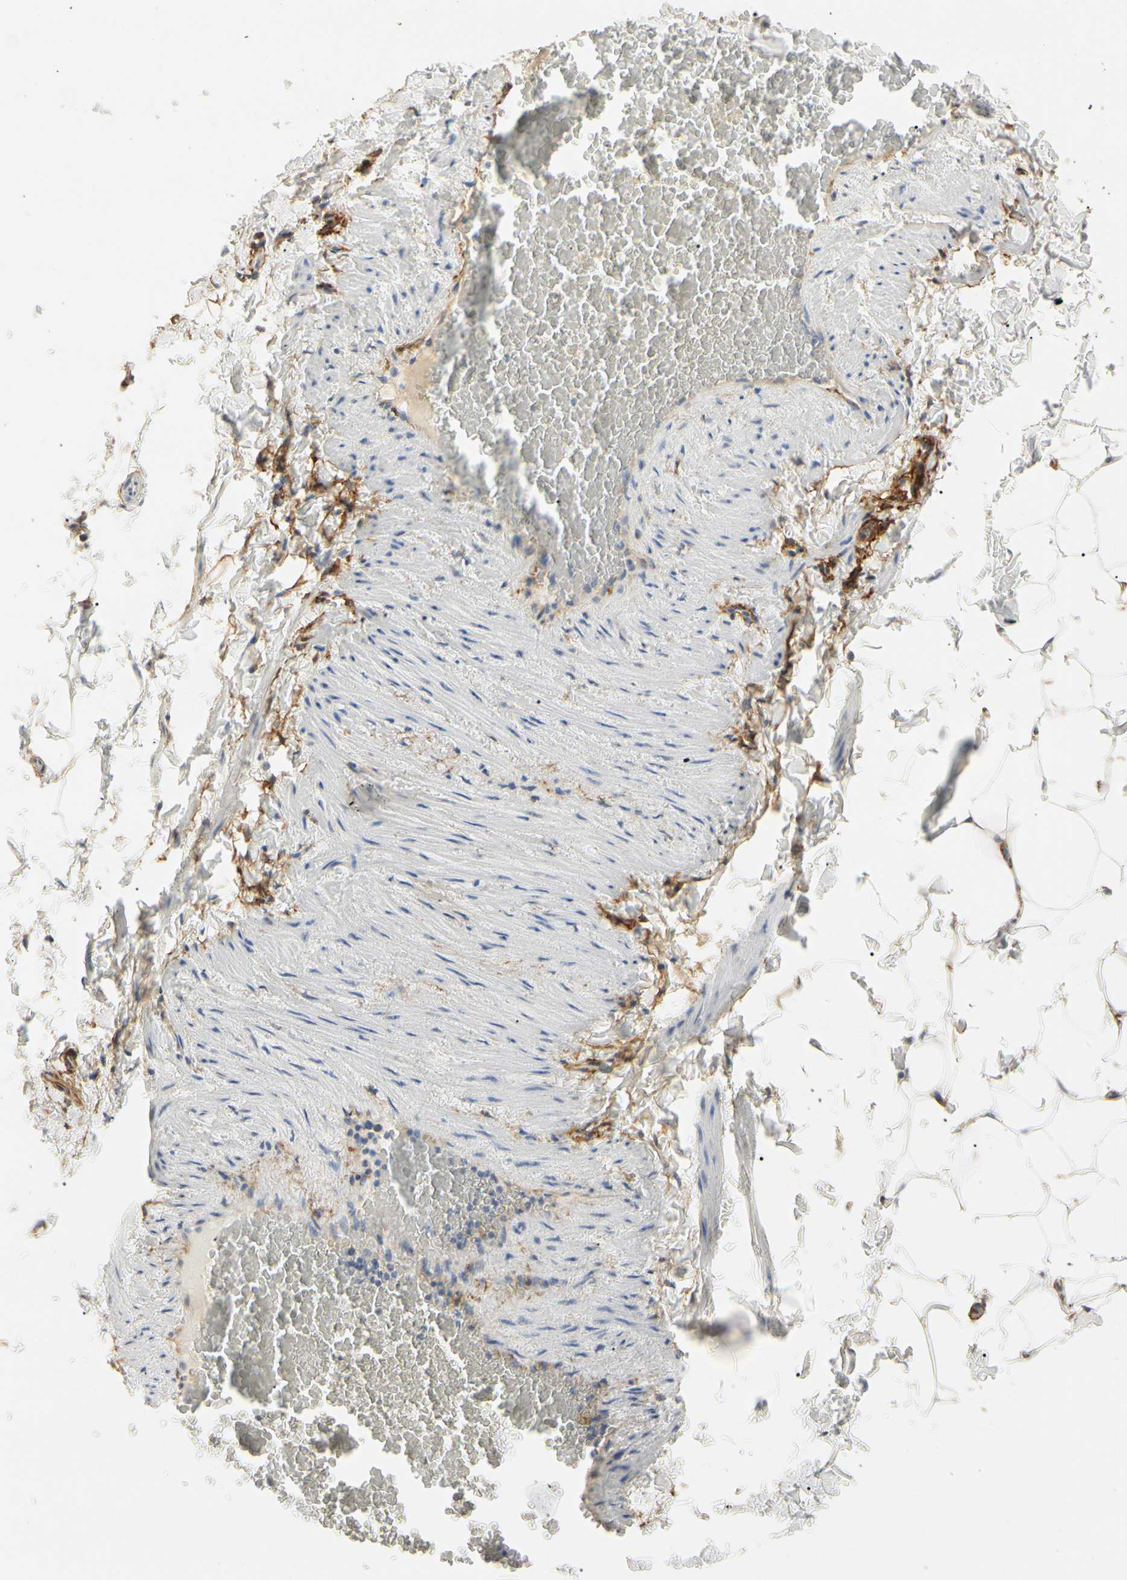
{"staining": {"intensity": "moderate", "quantity": ">75%", "location": "cytoplasmic/membranous"}, "tissue": "adipose tissue", "cell_type": "Adipocytes", "image_type": "normal", "snomed": [{"axis": "morphology", "description": "Normal tissue, NOS"}, {"axis": "topography", "description": "Vascular tissue"}], "caption": "The image exhibits staining of normal adipose tissue, revealing moderate cytoplasmic/membranous protein positivity (brown color) within adipocytes.", "gene": "GGT5", "patient": {"sex": "male", "age": 41}}